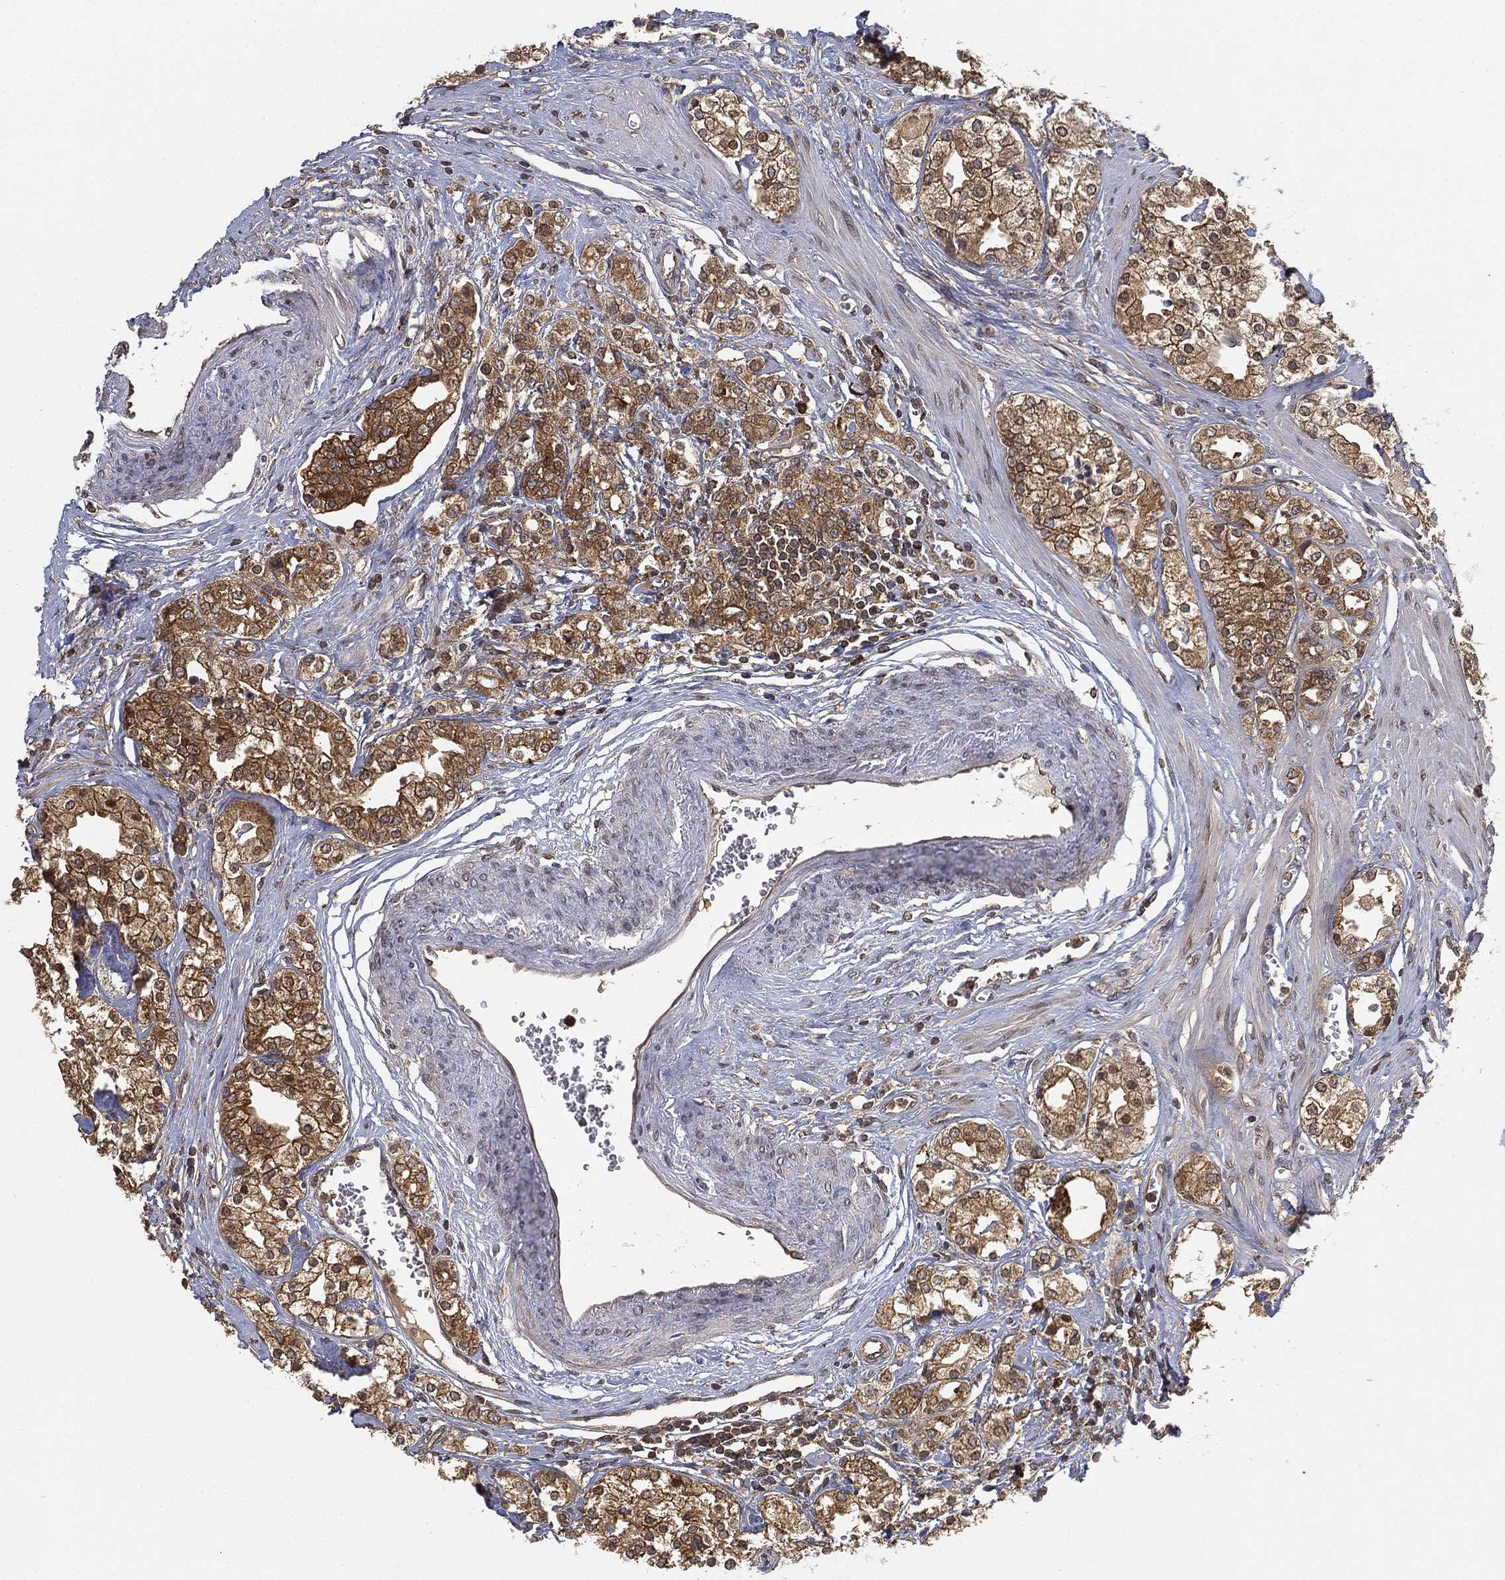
{"staining": {"intensity": "moderate", "quantity": ">75%", "location": "cytoplasmic/membranous"}, "tissue": "prostate cancer", "cell_type": "Tumor cells", "image_type": "cancer", "snomed": [{"axis": "morphology", "description": "Adenocarcinoma, NOS"}, {"axis": "topography", "description": "Prostate and seminal vesicle, NOS"}, {"axis": "topography", "description": "Prostate"}], "caption": "Brown immunohistochemical staining in human prostate cancer displays moderate cytoplasmic/membranous positivity in about >75% of tumor cells.", "gene": "UBA5", "patient": {"sex": "male", "age": 62}}